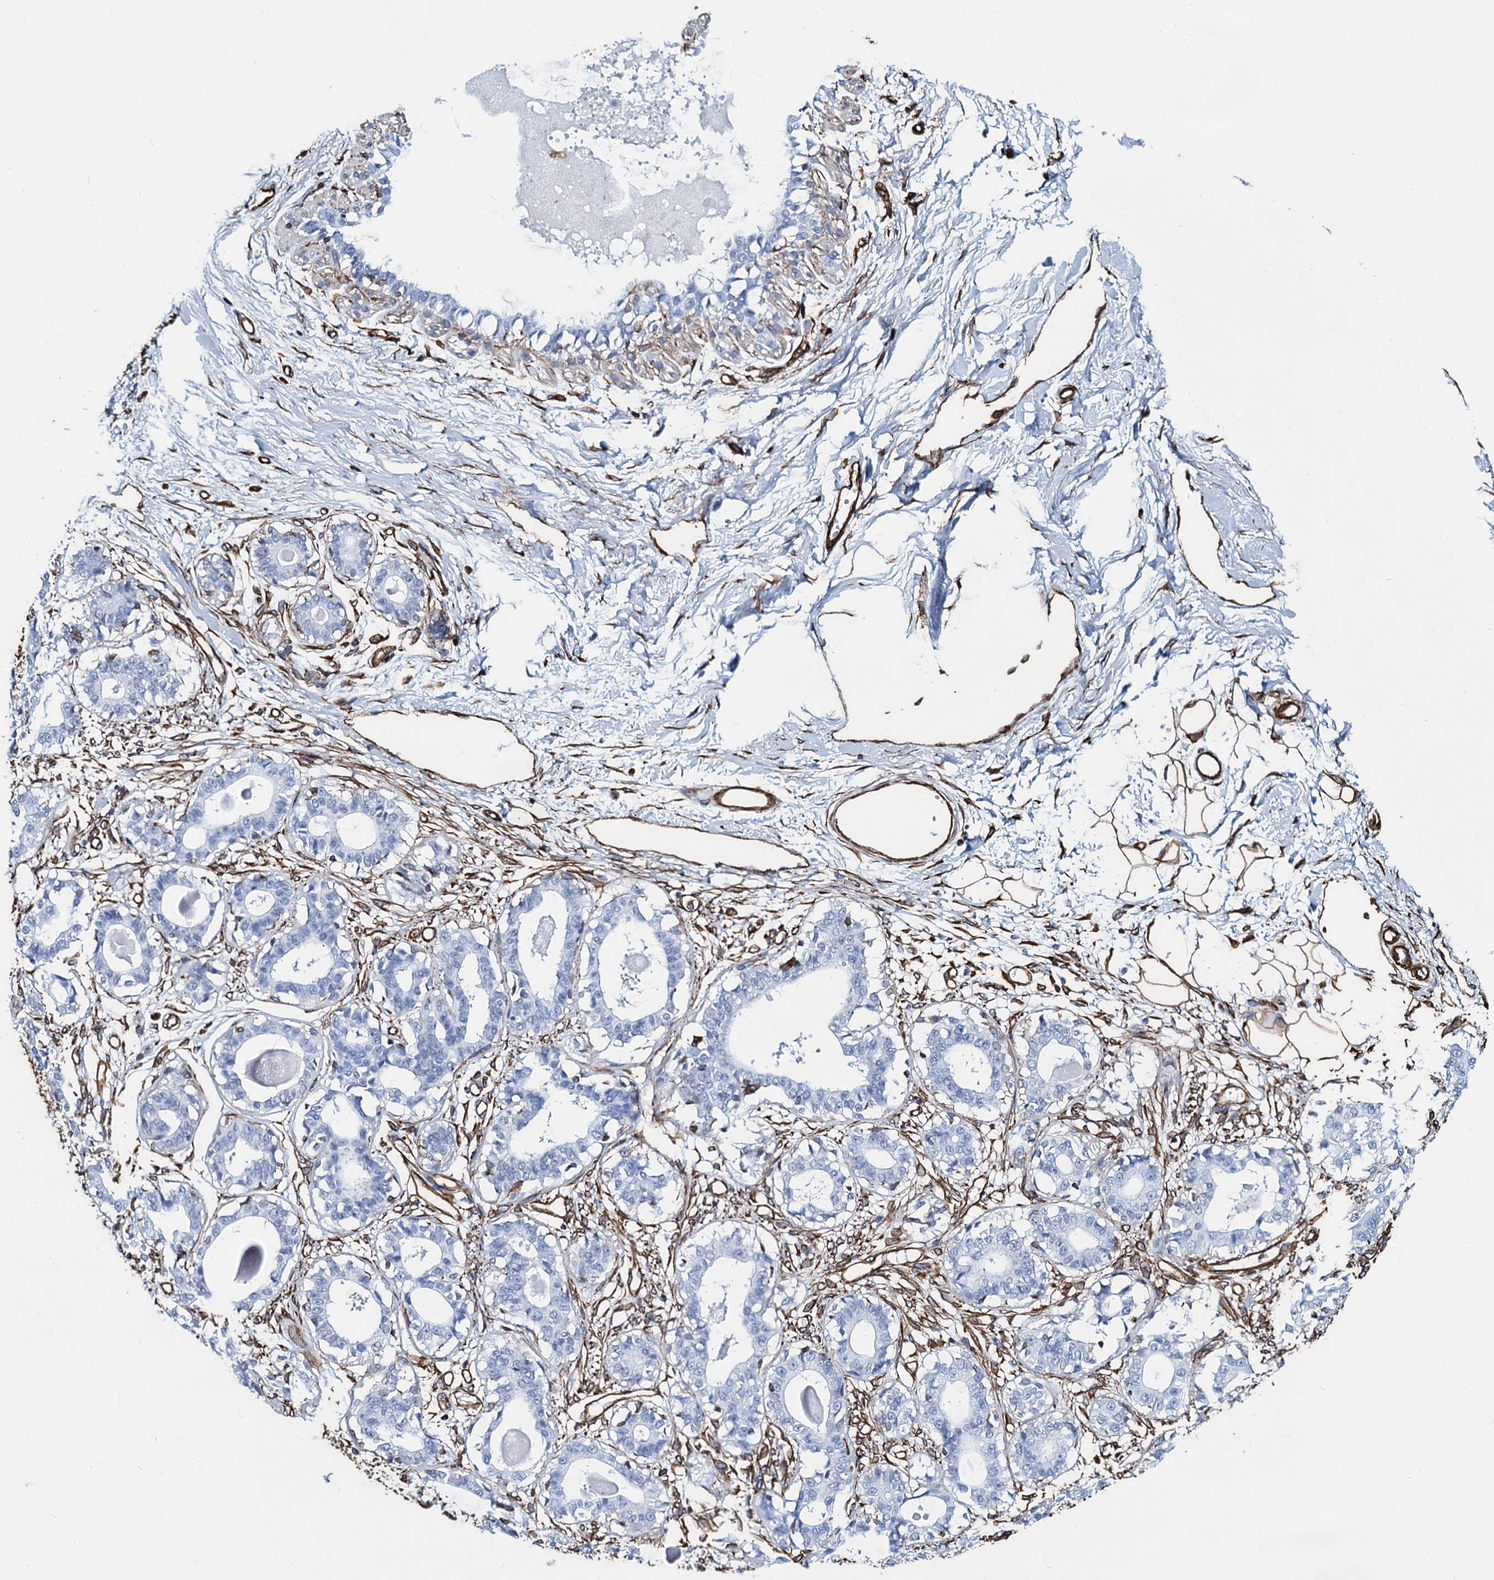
{"staining": {"intensity": "moderate", "quantity": ">75%", "location": "cytoplasmic/membranous"}, "tissue": "breast", "cell_type": "Adipocytes", "image_type": "normal", "snomed": [{"axis": "morphology", "description": "Normal tissue, NOS"}, {"axis": "topography", "description": "Breast"}], "caption": "Moderate cytoplasmic/membranous expression for a protein is seen in approximately >75% of adipocytes of unremarkable breast using immunohistochemistry (IHC).", "gene": "PGM2", "patient": {"sex": "female", "age": 45}}